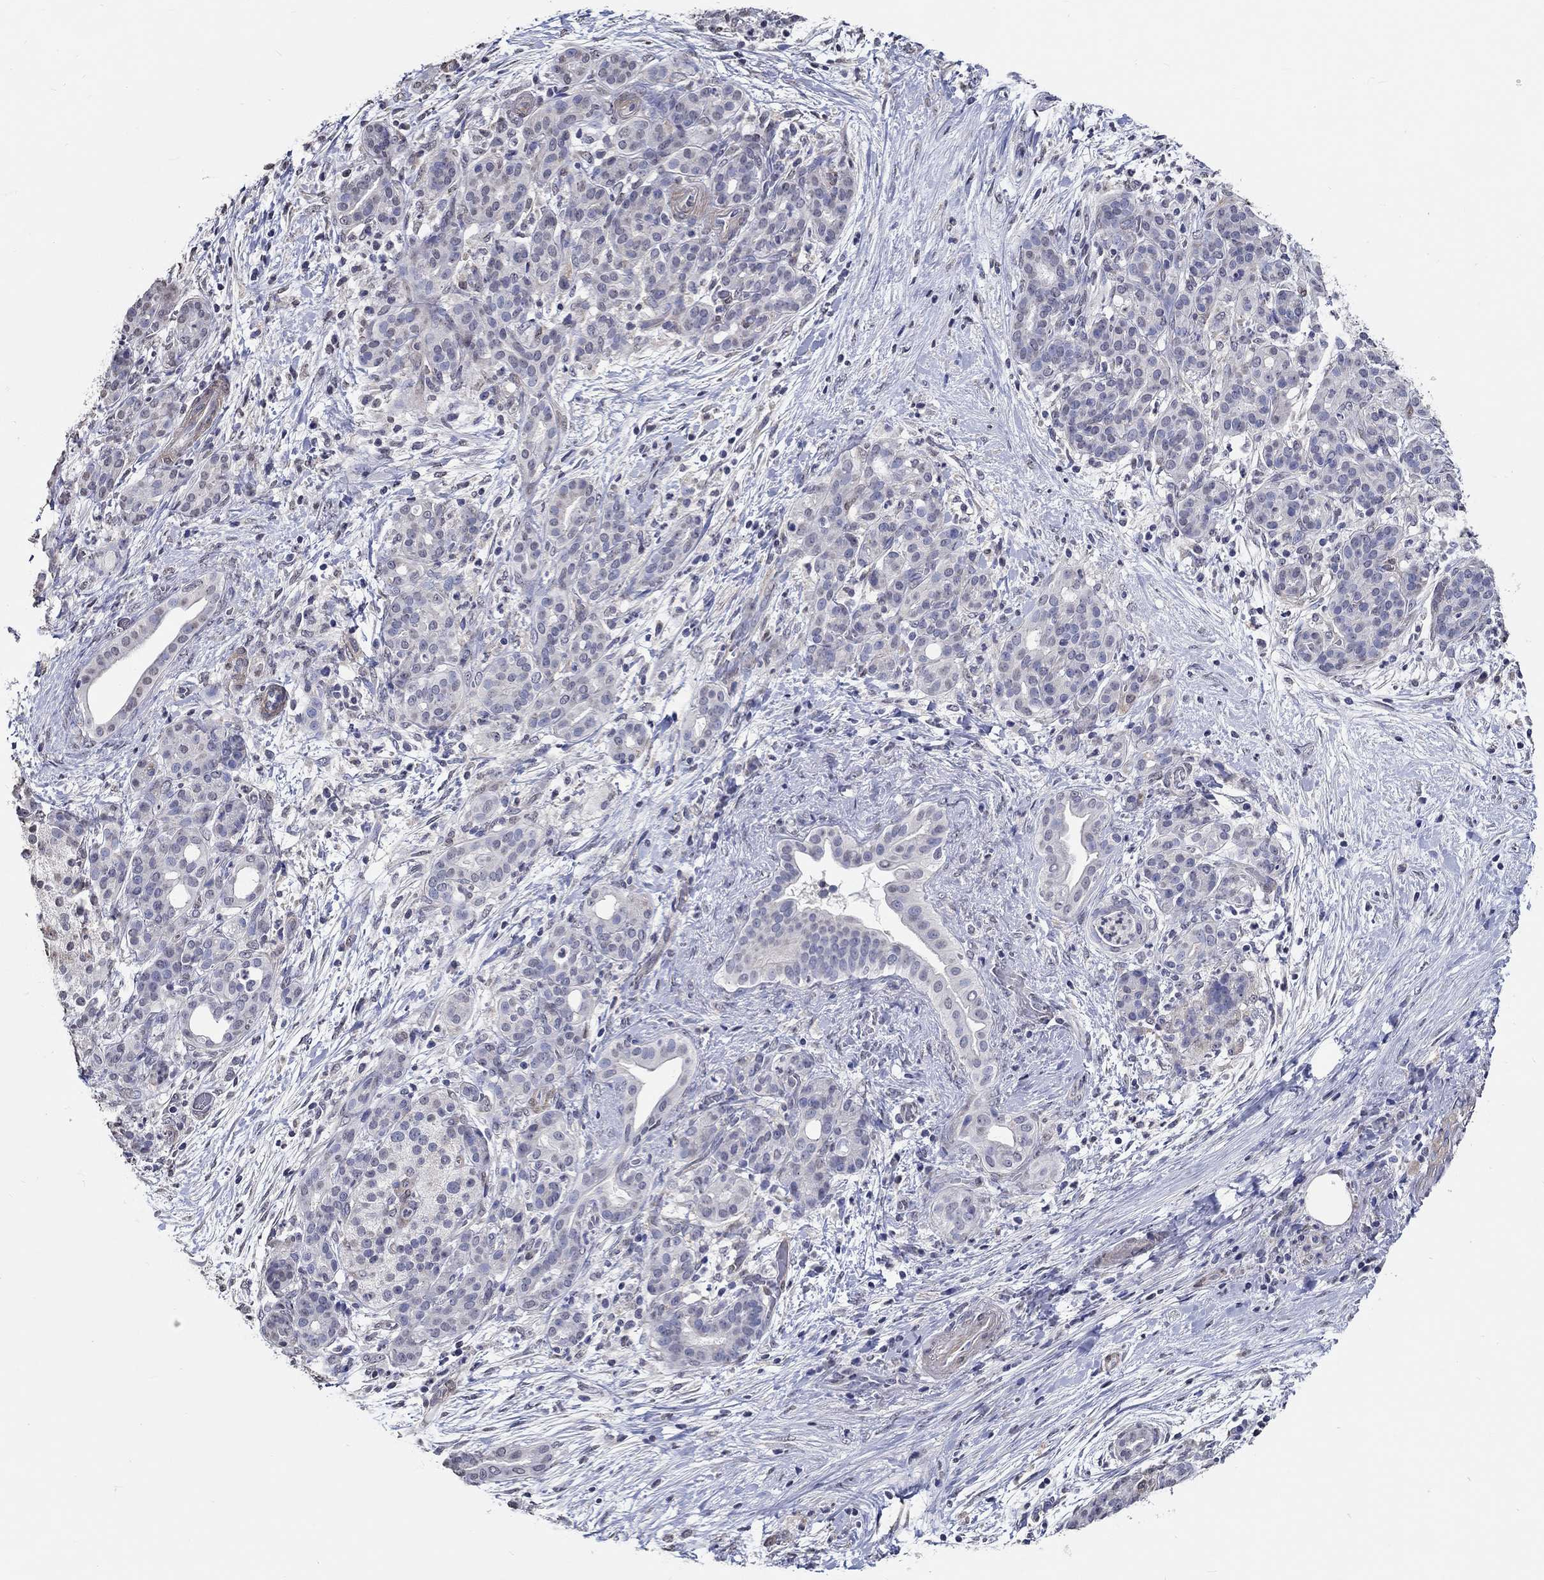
{"staining": {"intensity": "negative", "quantity": "none", "location": "none"}, "tissue": "pancreatic cancer", "cell_type": "Tumor cells", "image_type": "cancer", "snomed": [{"axis": "morphology", "description": "Adenocarcinoma, NOS"}, {"axis": "topography", "description": "Pancreas"}], "caption": "IHC image of human pancreatic cancer (adenocarcinoma) stained for a protein (brown), which reveals no positivity in tumor cells.", "gene": "PDE1B", "patient": {"sex": "male", "age": 44}}